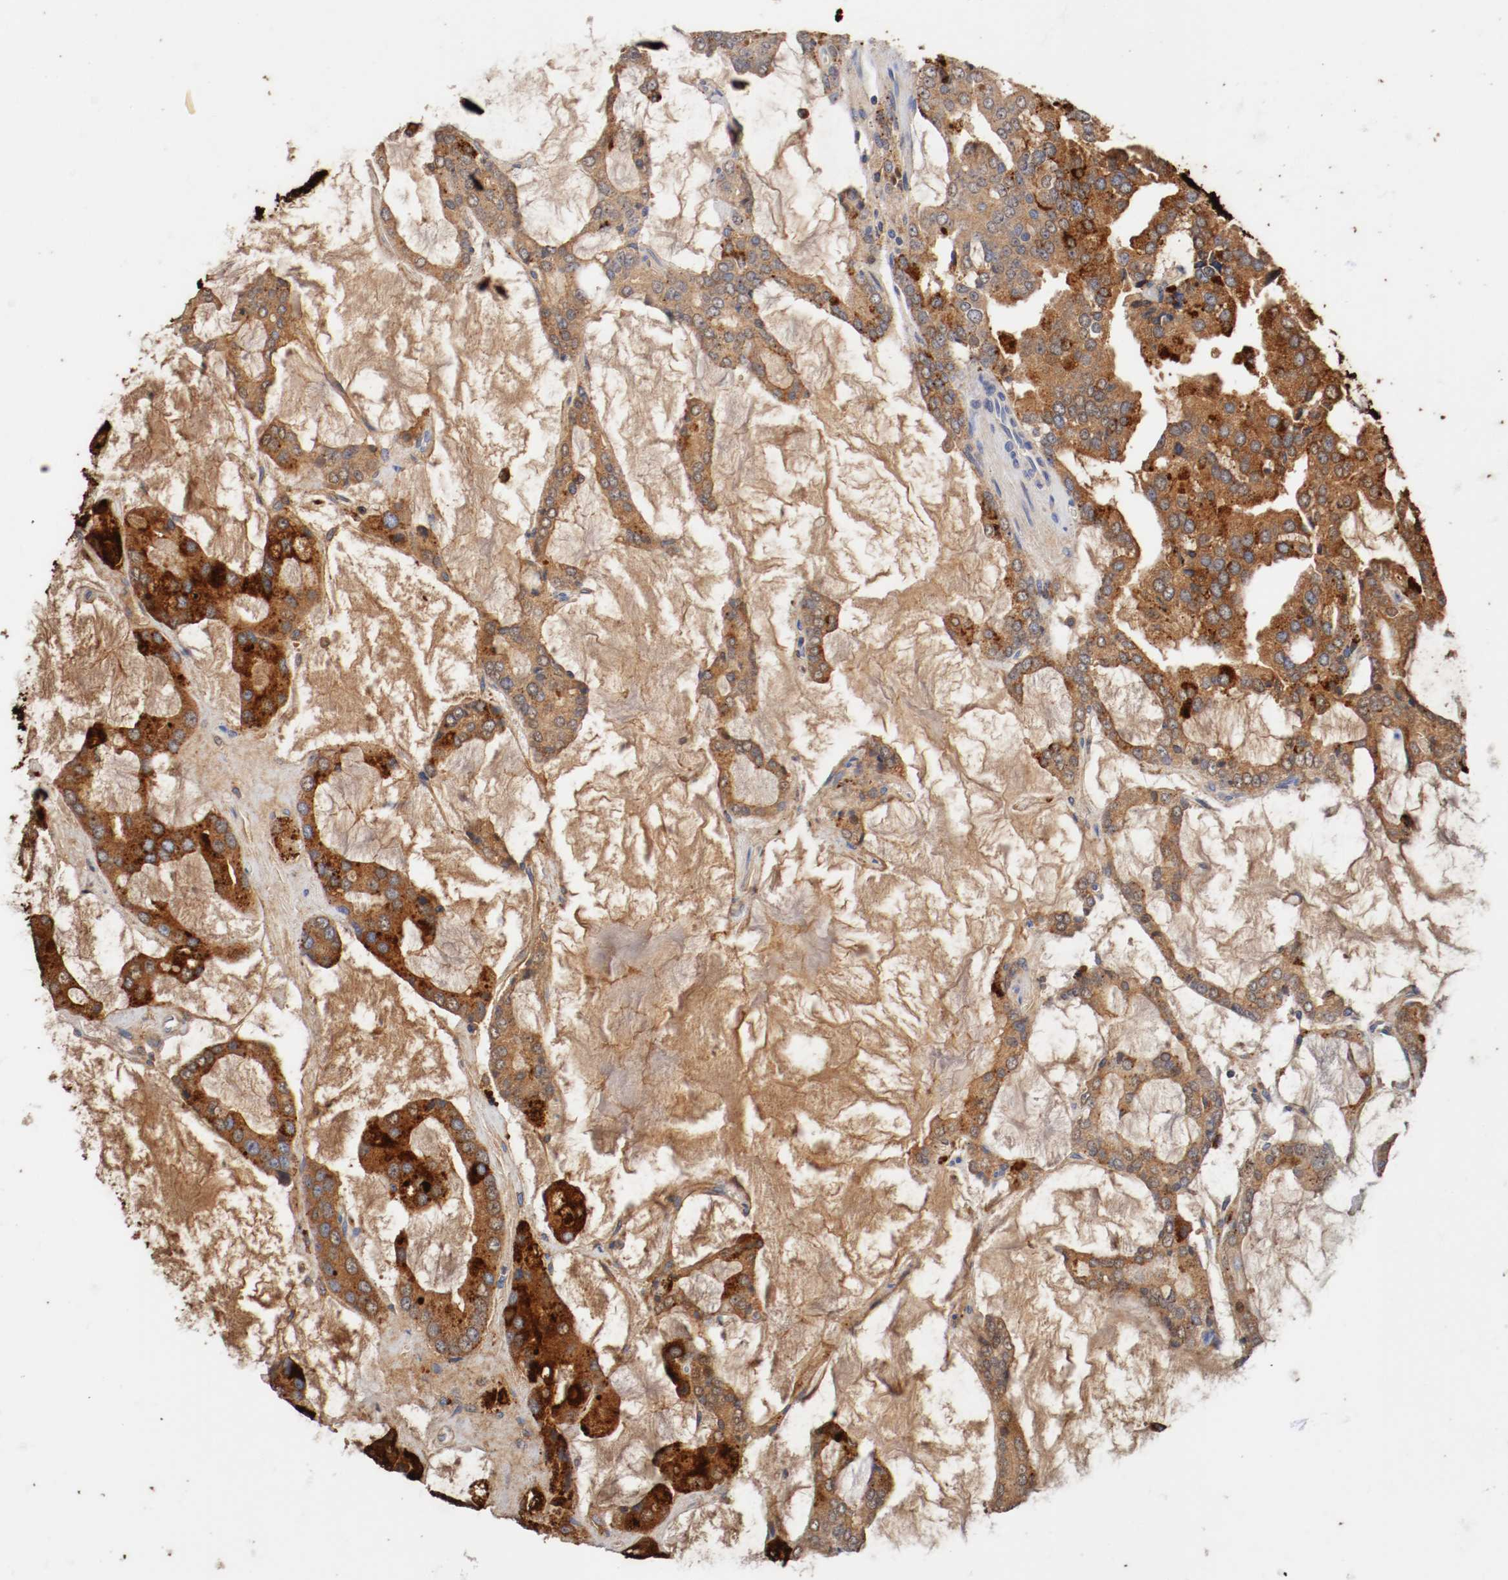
{"staining": {"intensity": "strong", "quantity": ">75%", "location": "cytoplasmic/membranous"}, "tissue": "prostate cancer", "cell_type": "Tumor cells", "image_type": "cancer", "snomed": [{"axis": "morphology", "description": "Adenocarcinoma, High grade"}, {"axis": "topography", "description": "Prostate"}], "caption": "High-grade adenocarcinoma (prostate) tissue shows strong cytoplasmic/membranous expression in approximately >75% of tumor cells, visualized by immunohistochemistry. (Brightfield microscopy of DAB IHC at high magnification).", "gene": "GAD1", "patient": {"sex": "male", "age": 67}}